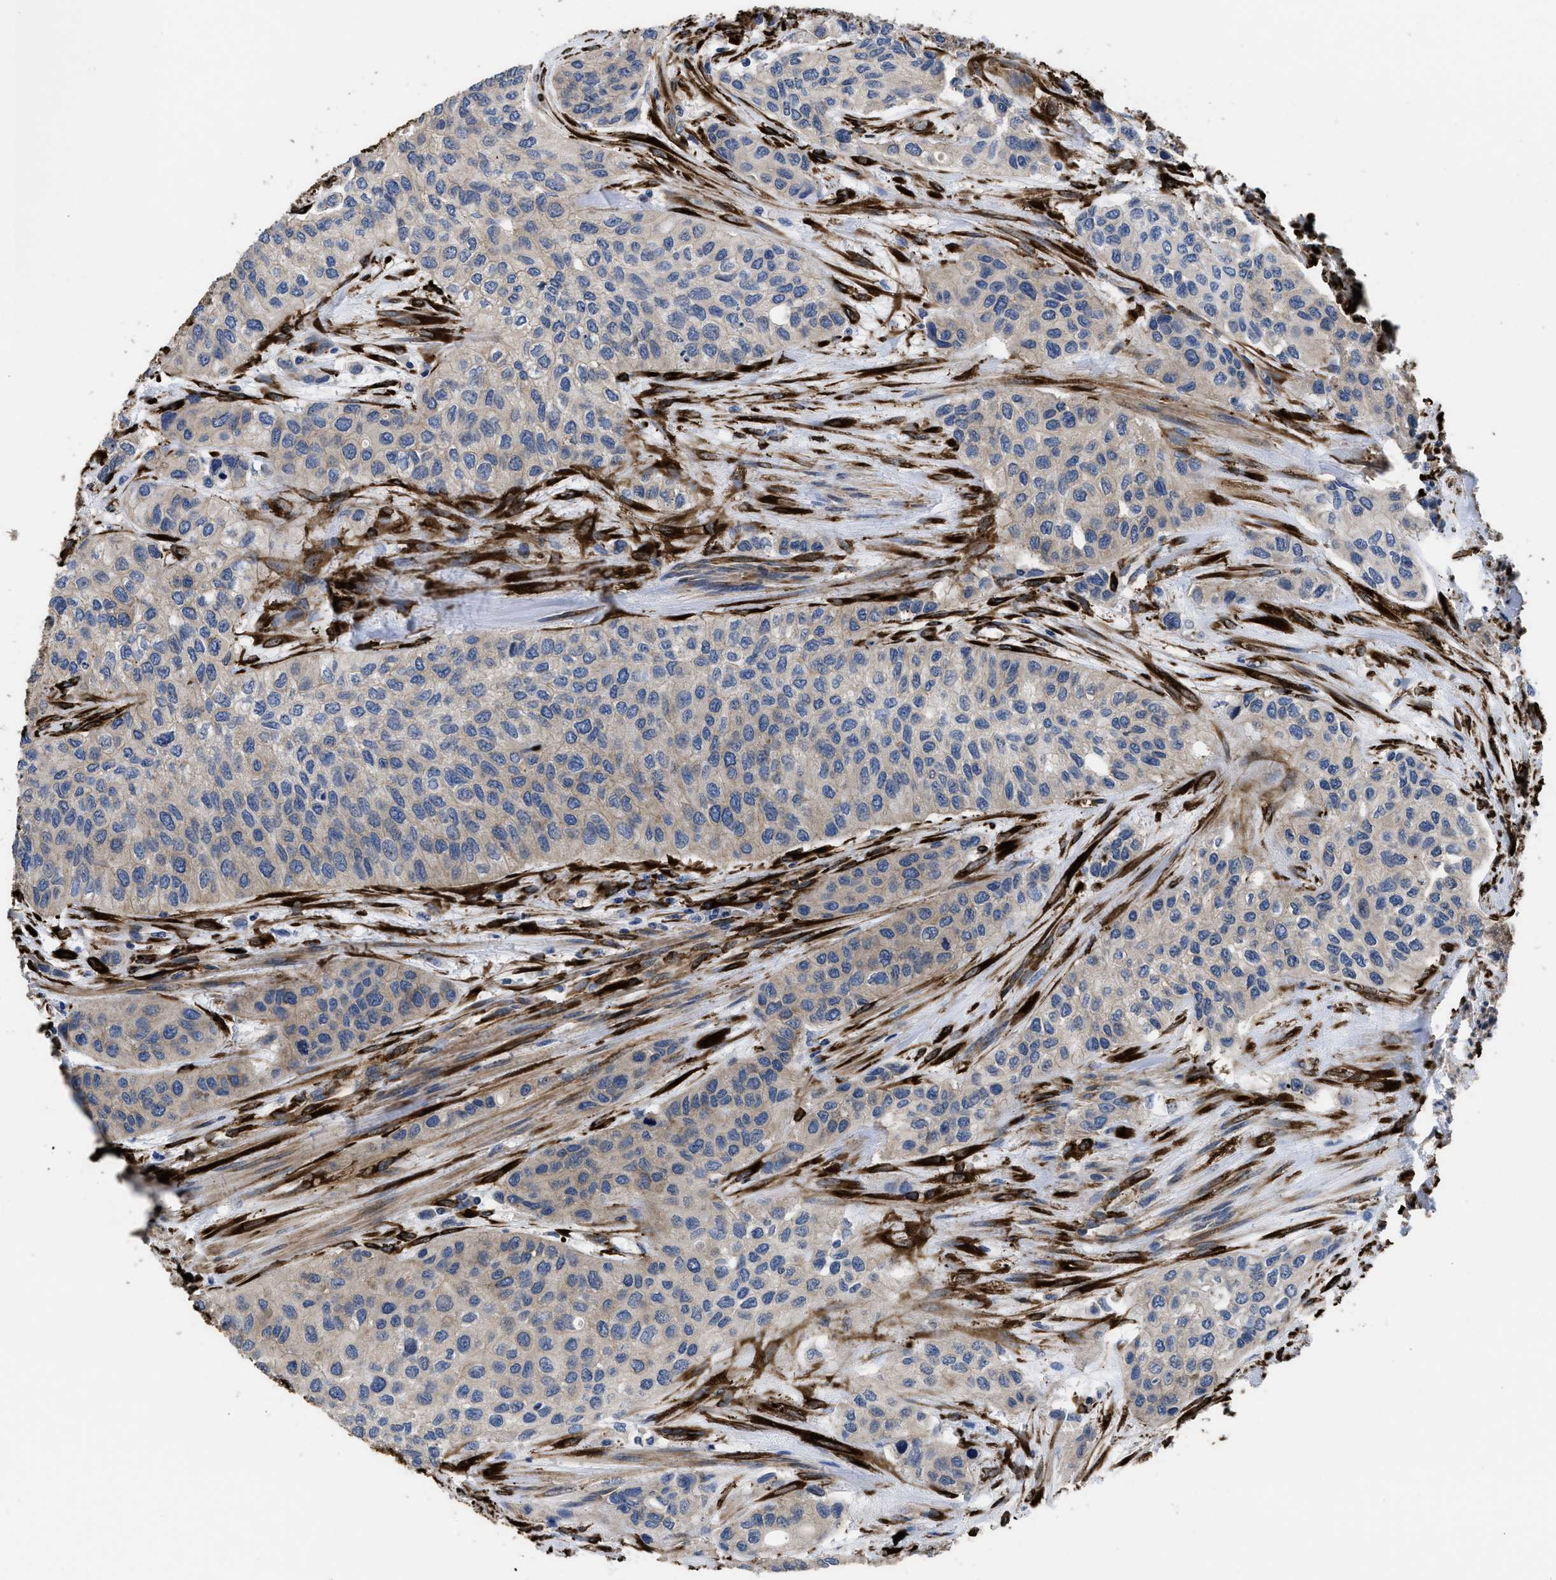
{"staining": {"intensity": "negative", "quantity": "none", "location": "none"}, "tissue": "urothelial cancer", "cell_type": "Tumor cells", "image_type": "cancer", "snomed": [{"axis": "morphology", "description": "Urothelial carcinoma, High grade"}, {"axis": "topography", "description": "Urinary bladder"}], "caption": "A micrograph of high-grade urothelial carcinoma stained for a protein displays no brown staining in tumor cells.", "gene": "SQLE", "patient": {"sex": "female", "age": 56}}